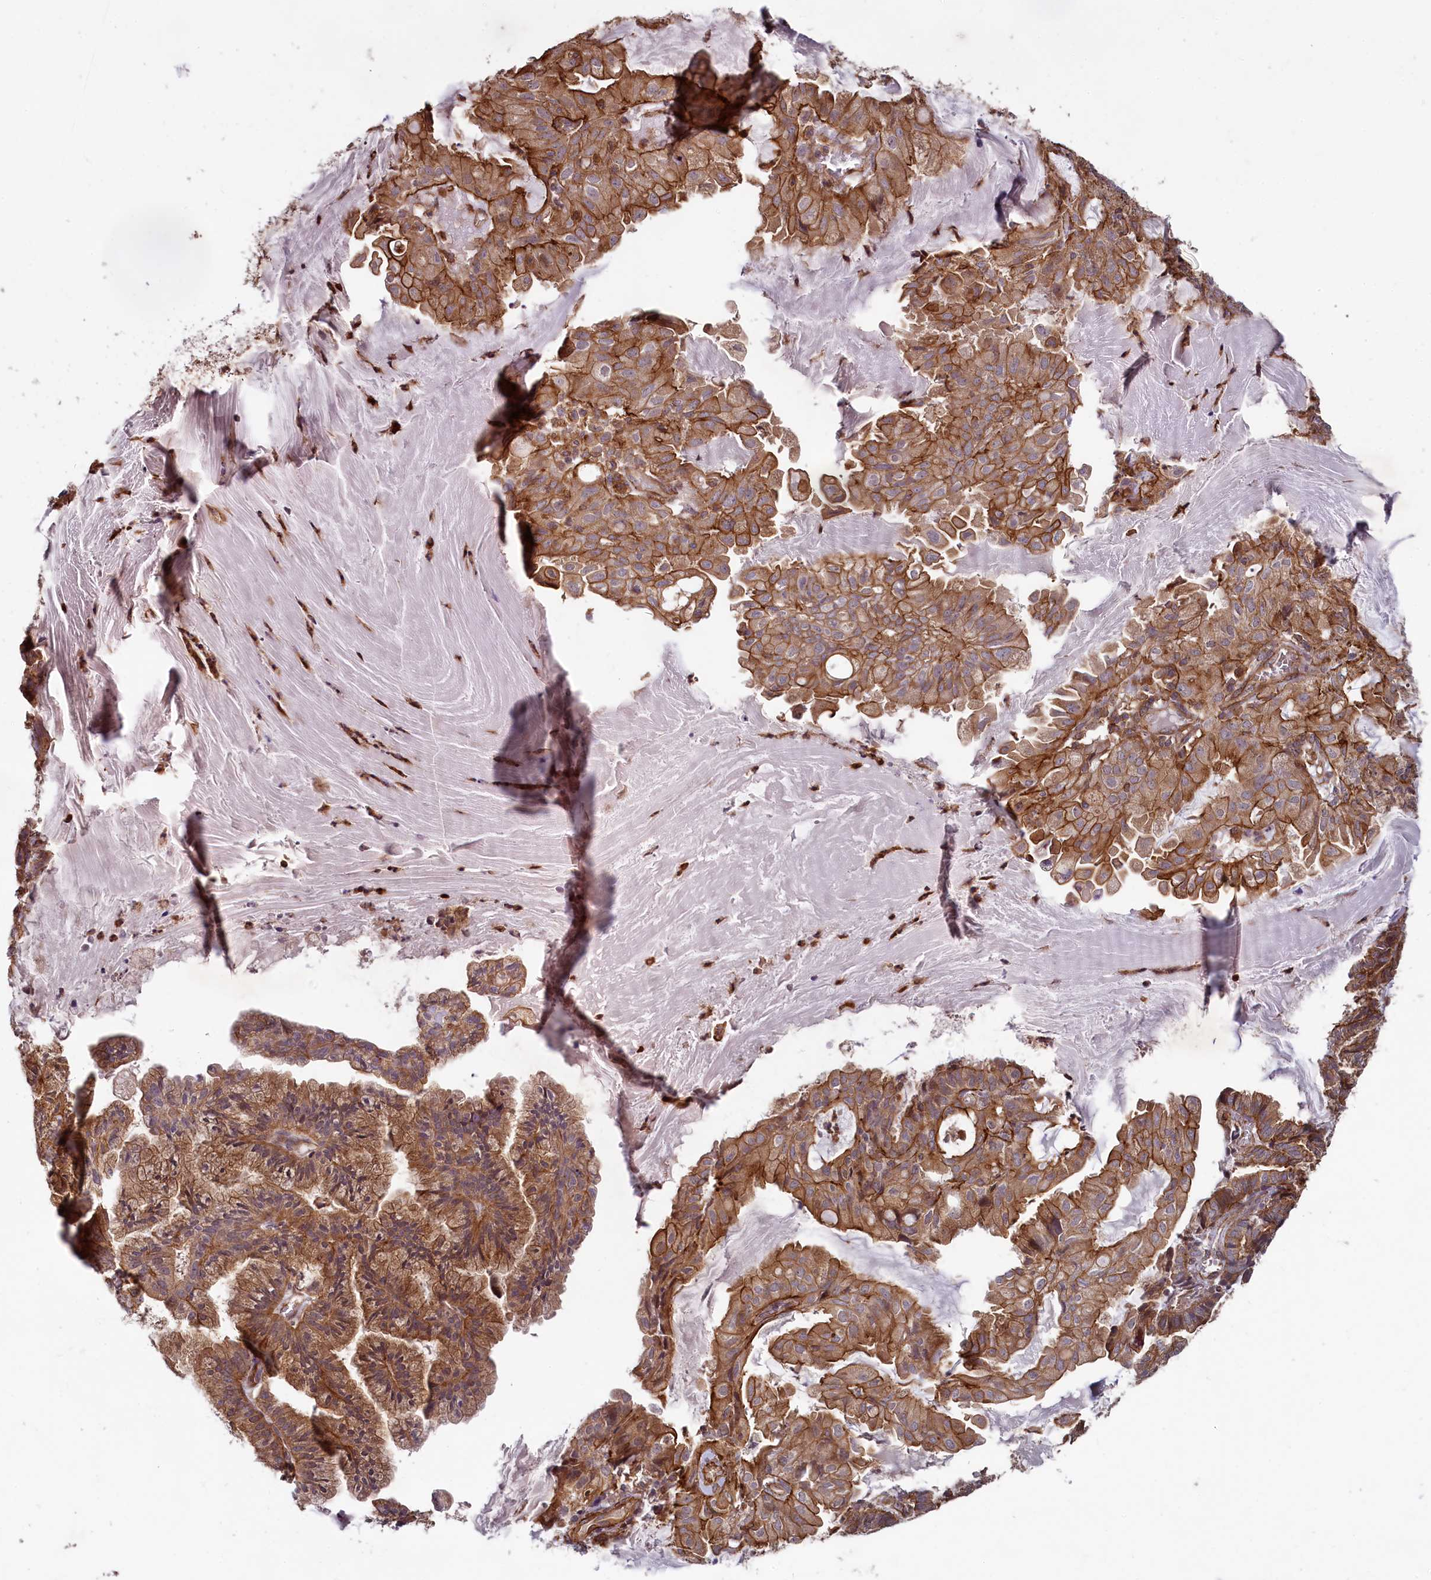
{"staining": {"intensity": "moderate", "quantity": ">75%", "location": "cytoplasmic/membranous"}, "tissue": "endometrial cancer", "cell_type": "Tumor cells", "image_type": "cancer", "snomed": [{"axis": "morphology", "description": "Adenocarcinoma, NOS"}, {"axis": "topography", "description": "Endometrium"}], "caption": "There is medium levels of moderate cytoplasmic/membranous positivity in tumor cells of endometrial cancer (adenocarcinoma), as demonstrated by immunohistochemical staining (brown color).", "gene": "SVIP", "patient": {"sex": "female", "age": 86}}